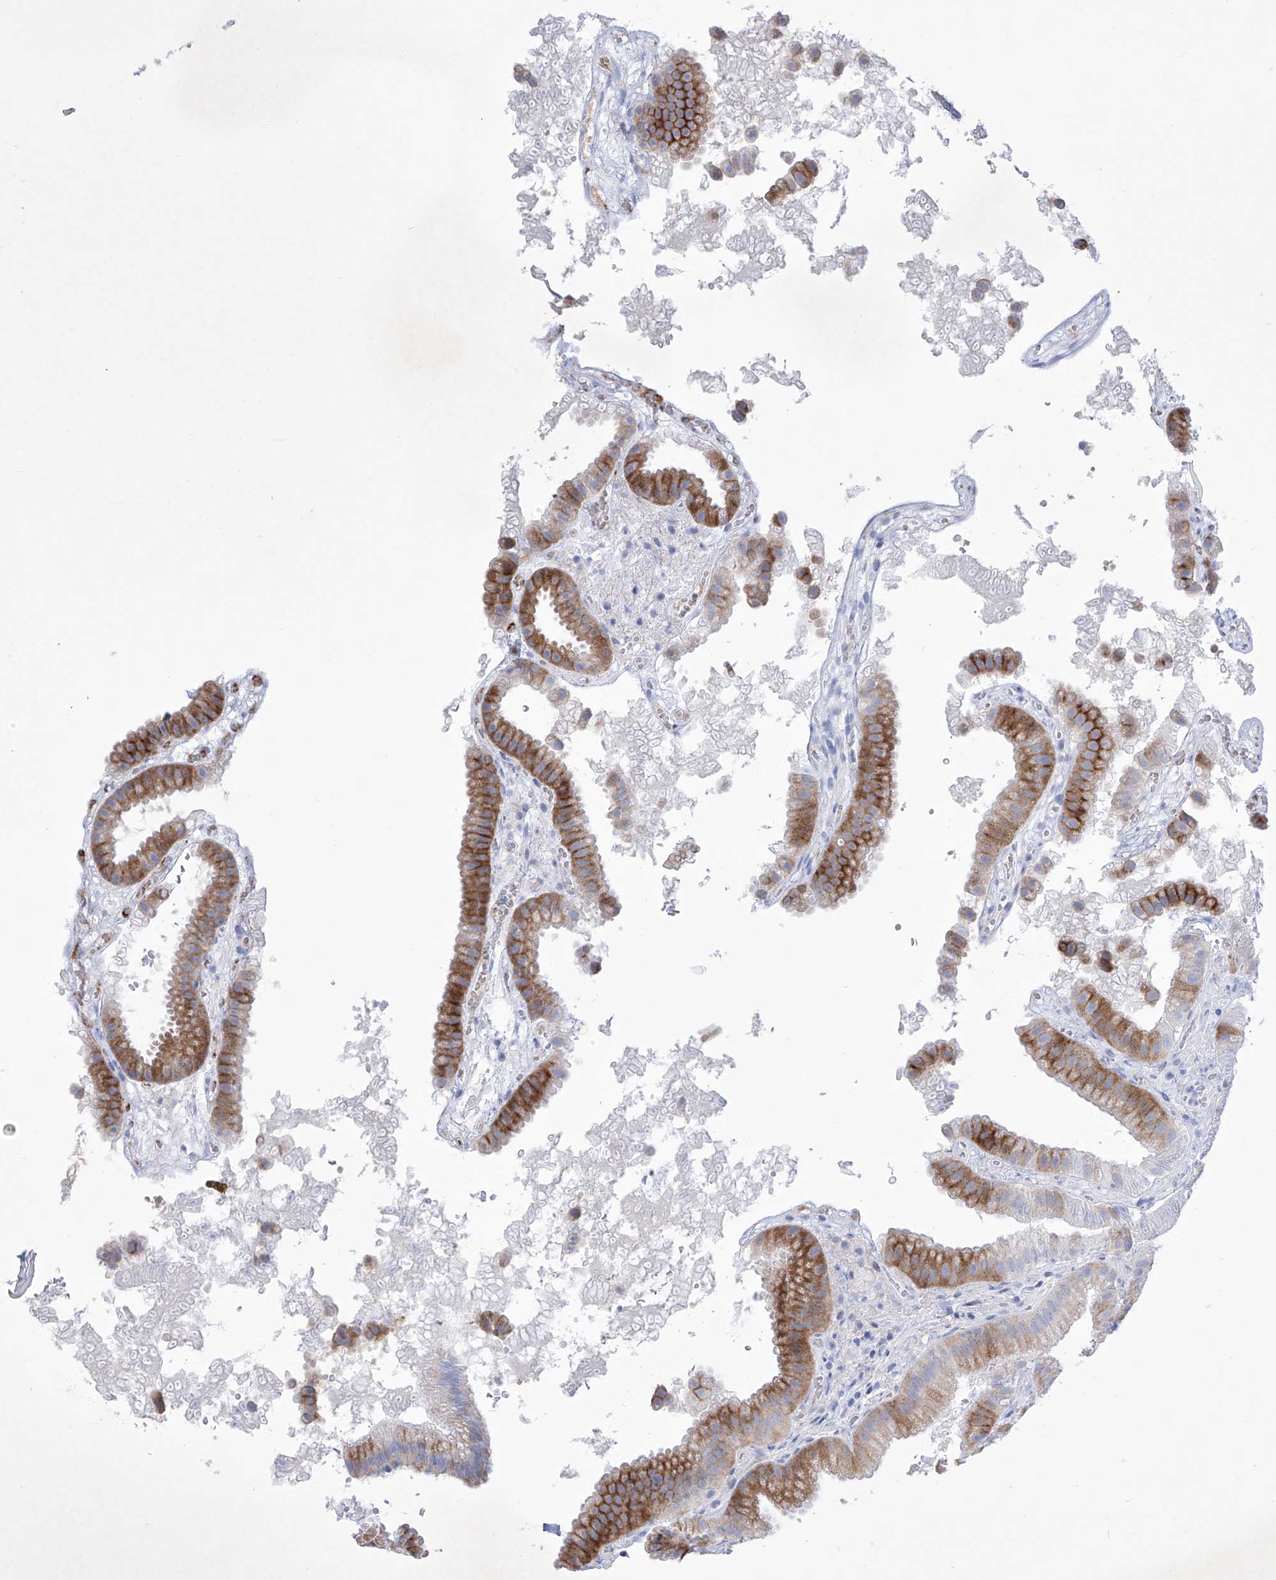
{"staining": {"intensity": "moderate", "quantity": ">75%", "location": "cytoplasmic/membranous"}, "tissue": "gallbladder", "cell_type": "Glandular cells", "image_type": "normal", "snomed": [{"axis": "morphology", "description": "Normal tissue, NOS"}, {"axis": "topography", "description": "Gallbladder"}], "caption": "An immunohistochemistry (IHC) photomicrograph of unremarkable tissue is shown. Protein staining in brown shows moderate cytoplasmic/membranous positivity in gallbladder within glandular cells.", "gene": "C1orf87", "patient": {"sex": "female", "age": 30}}